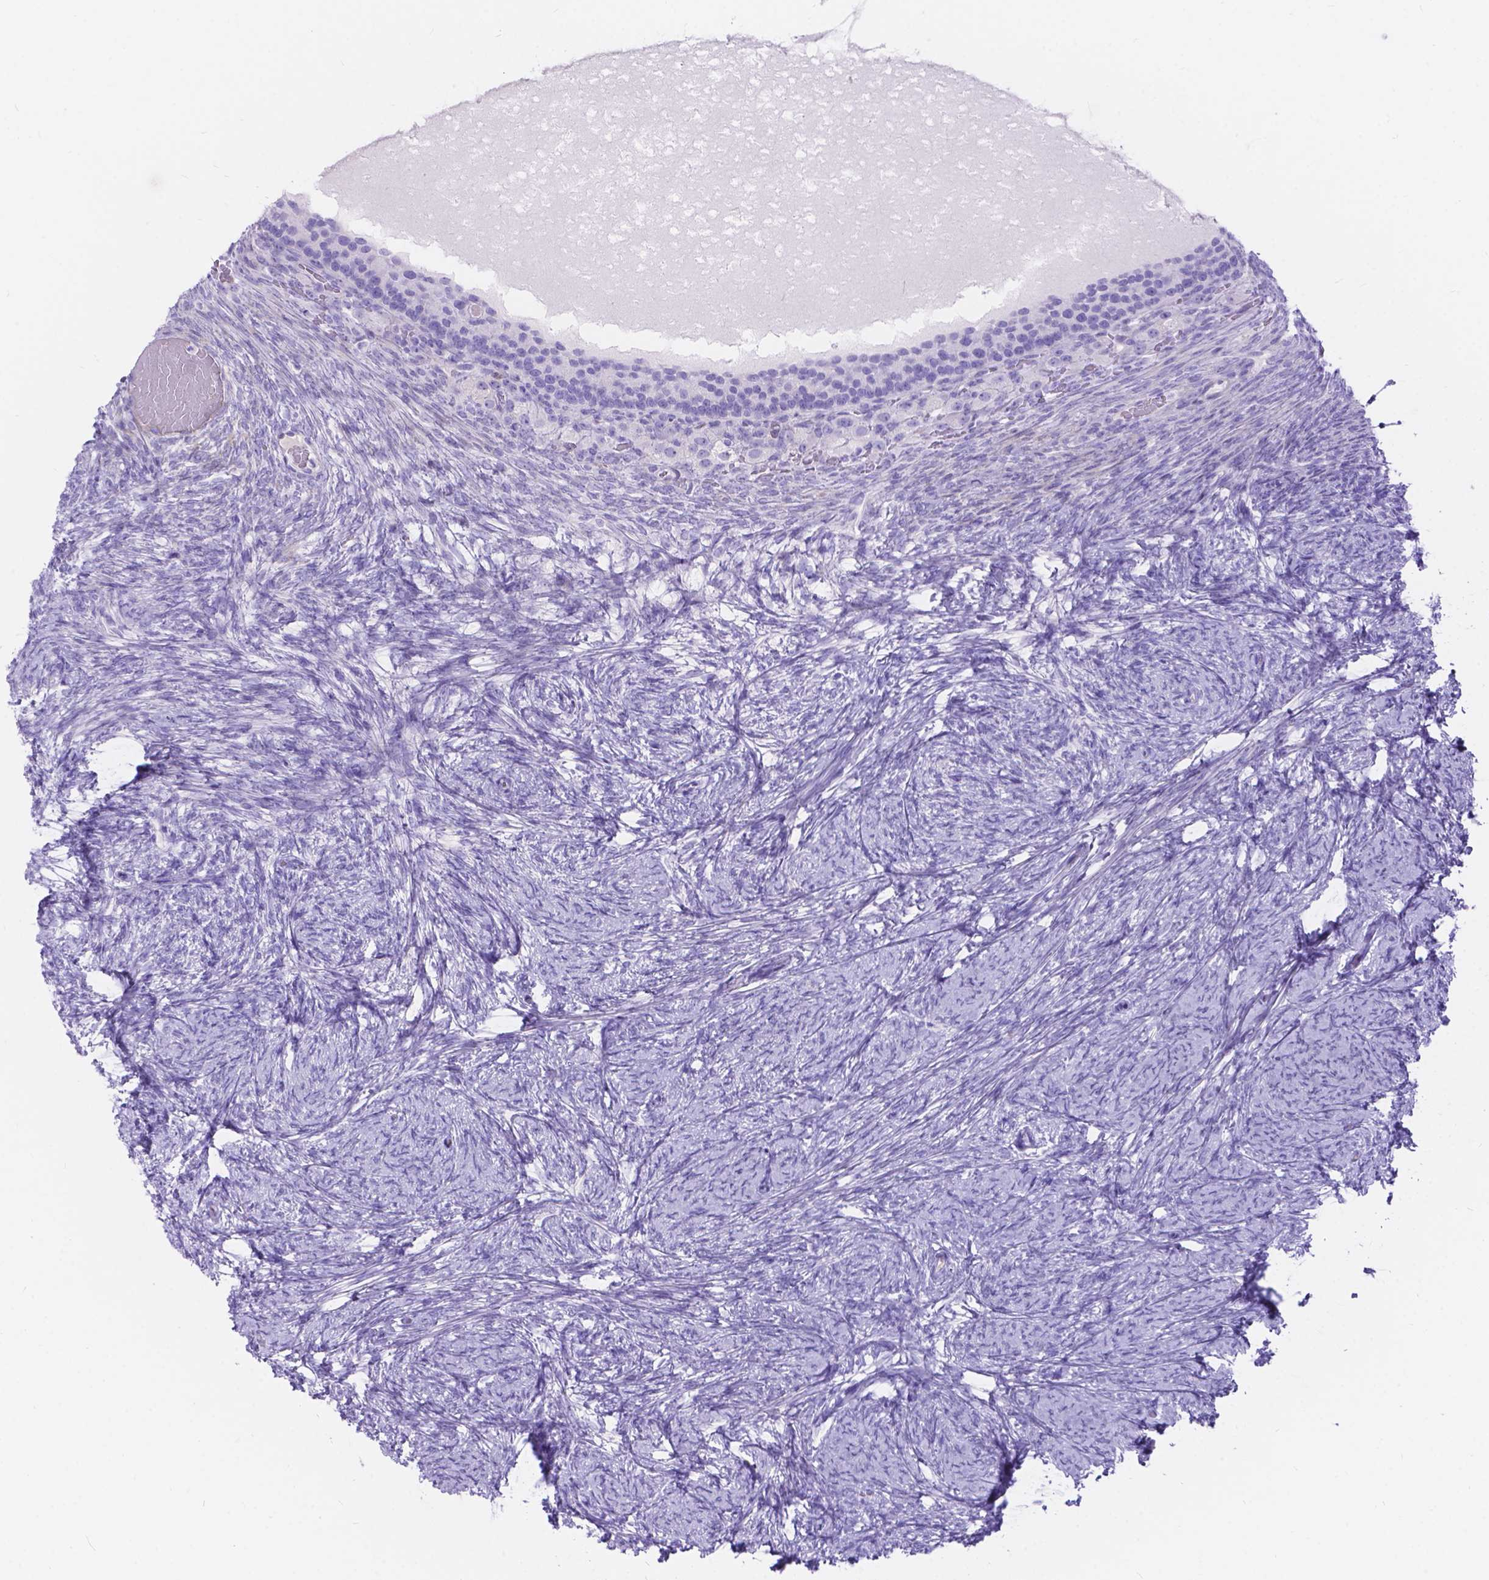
{"staining": {"intensity": "negative", "quantity": "none", "location": "none"}, "tissue": "ovary", "cell_type": "Ovarian stroma cells", "image_type": "normal", "snomed": [{"axis": "morphology", "description": "Normal tissue, NOS"}, {"axis": "topography", "description": "Ovary"}], "caption": "Immunohistochemistry (IHC) histopathology image of unremarkable ovary: ovary stained with DAB demonstrates no significant protein positivity in ovarian stroma cells. (DAB (3,3'-diaminobenzidine) IHC, high magnification).", "gene": "KLHL10", "patient": {"sex": "female", "age": 34}}